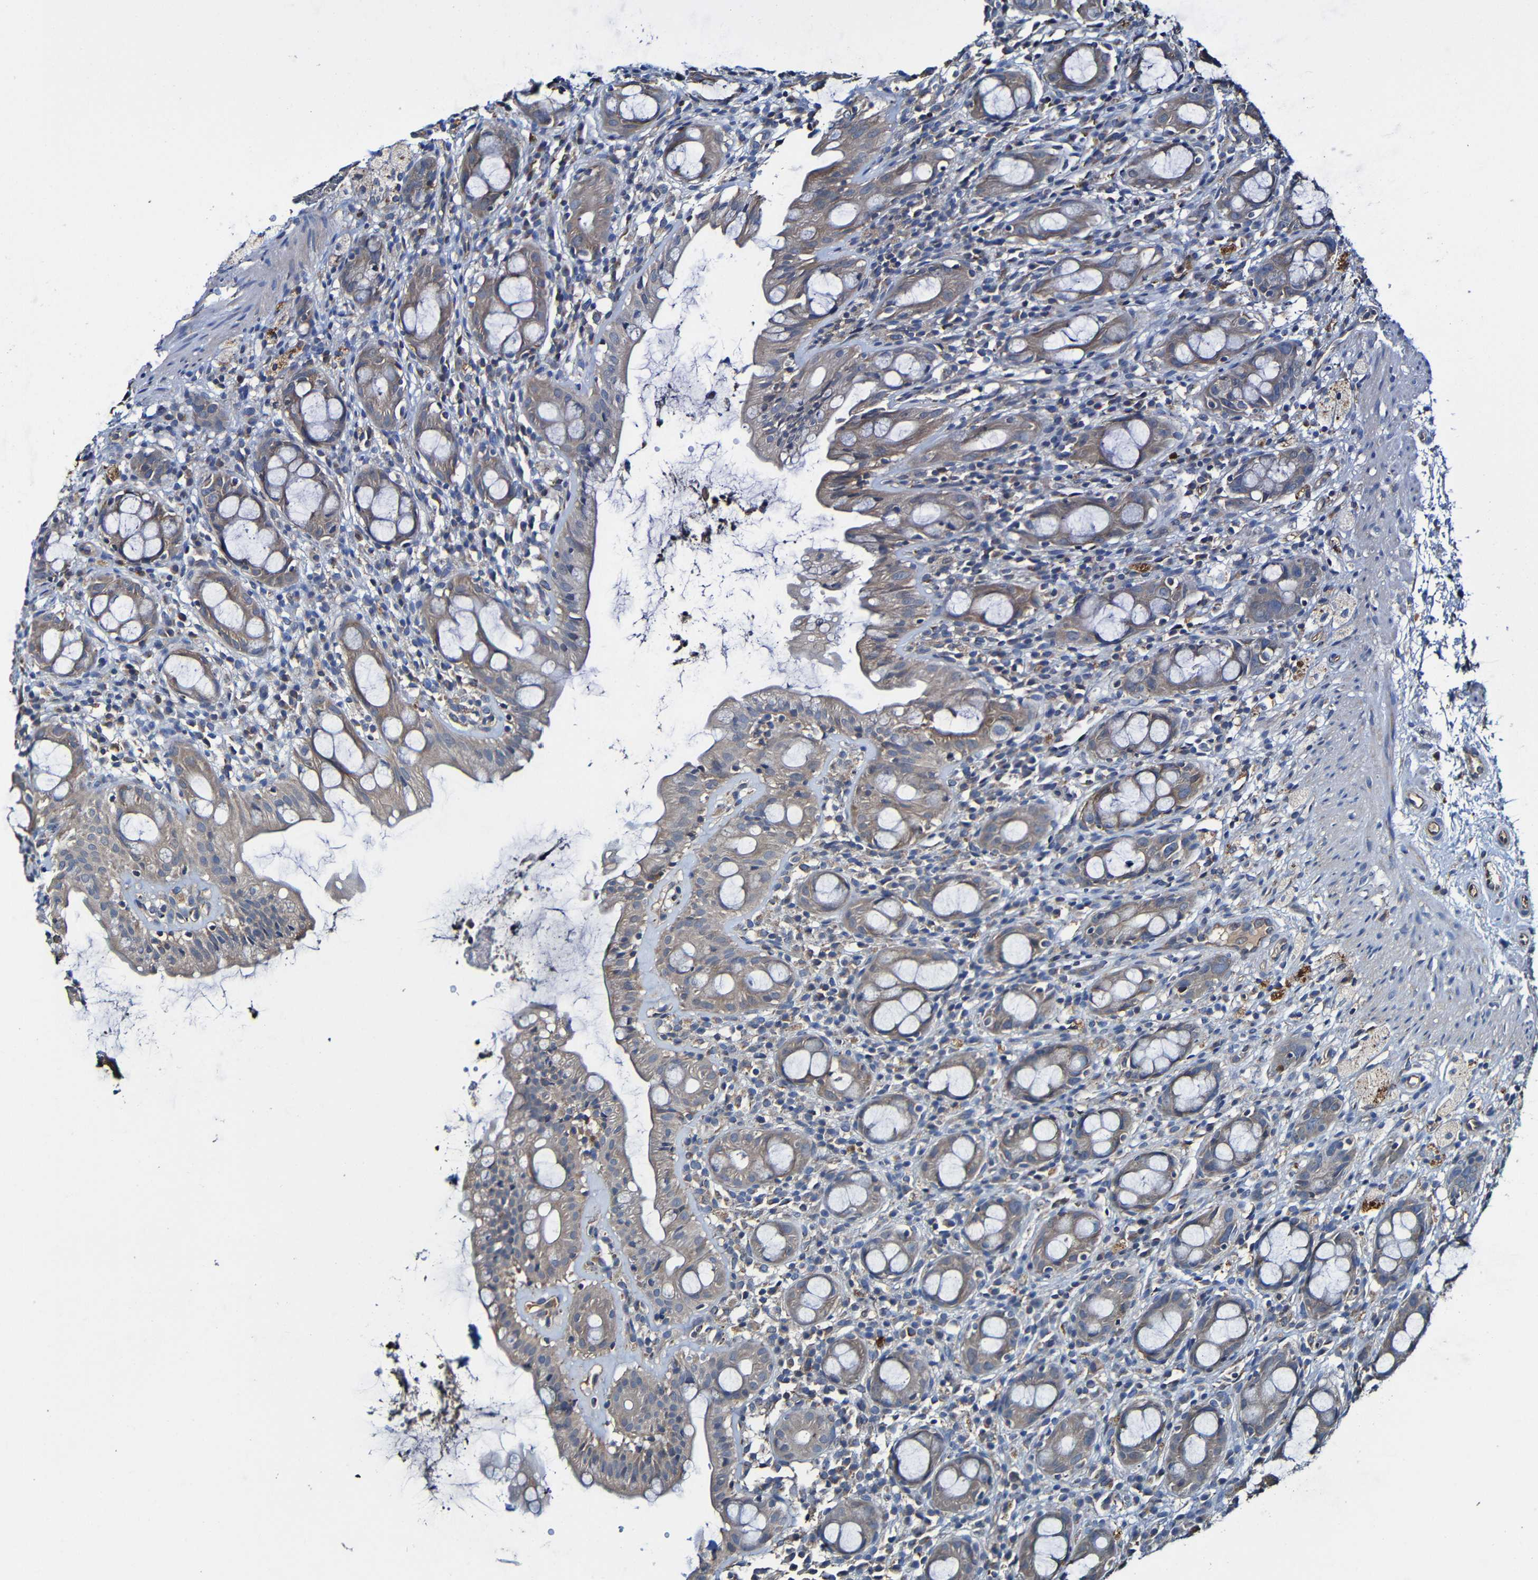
{"staining": {"intensity": "moderate", "quantity": ">75%", "location": "cytoplasmic/membranous"}, "tissue": "rectum", "cell_type": "Glandular cells", "image_type": "normal", "snomed": [{"axis": "morphology", "description": "Normal tissue, NOS"}, {"axis": "topography", "description": "Rectum"}], "caption": "Protein staining by immunohistochemistry (IHC) reveals moderate cytoplasmic/membranous staining in approximately >75% of glandular cells in unremarkable rectum.", "gene": "ADAM15", "patient": {"sex": "male", "age": 44}}